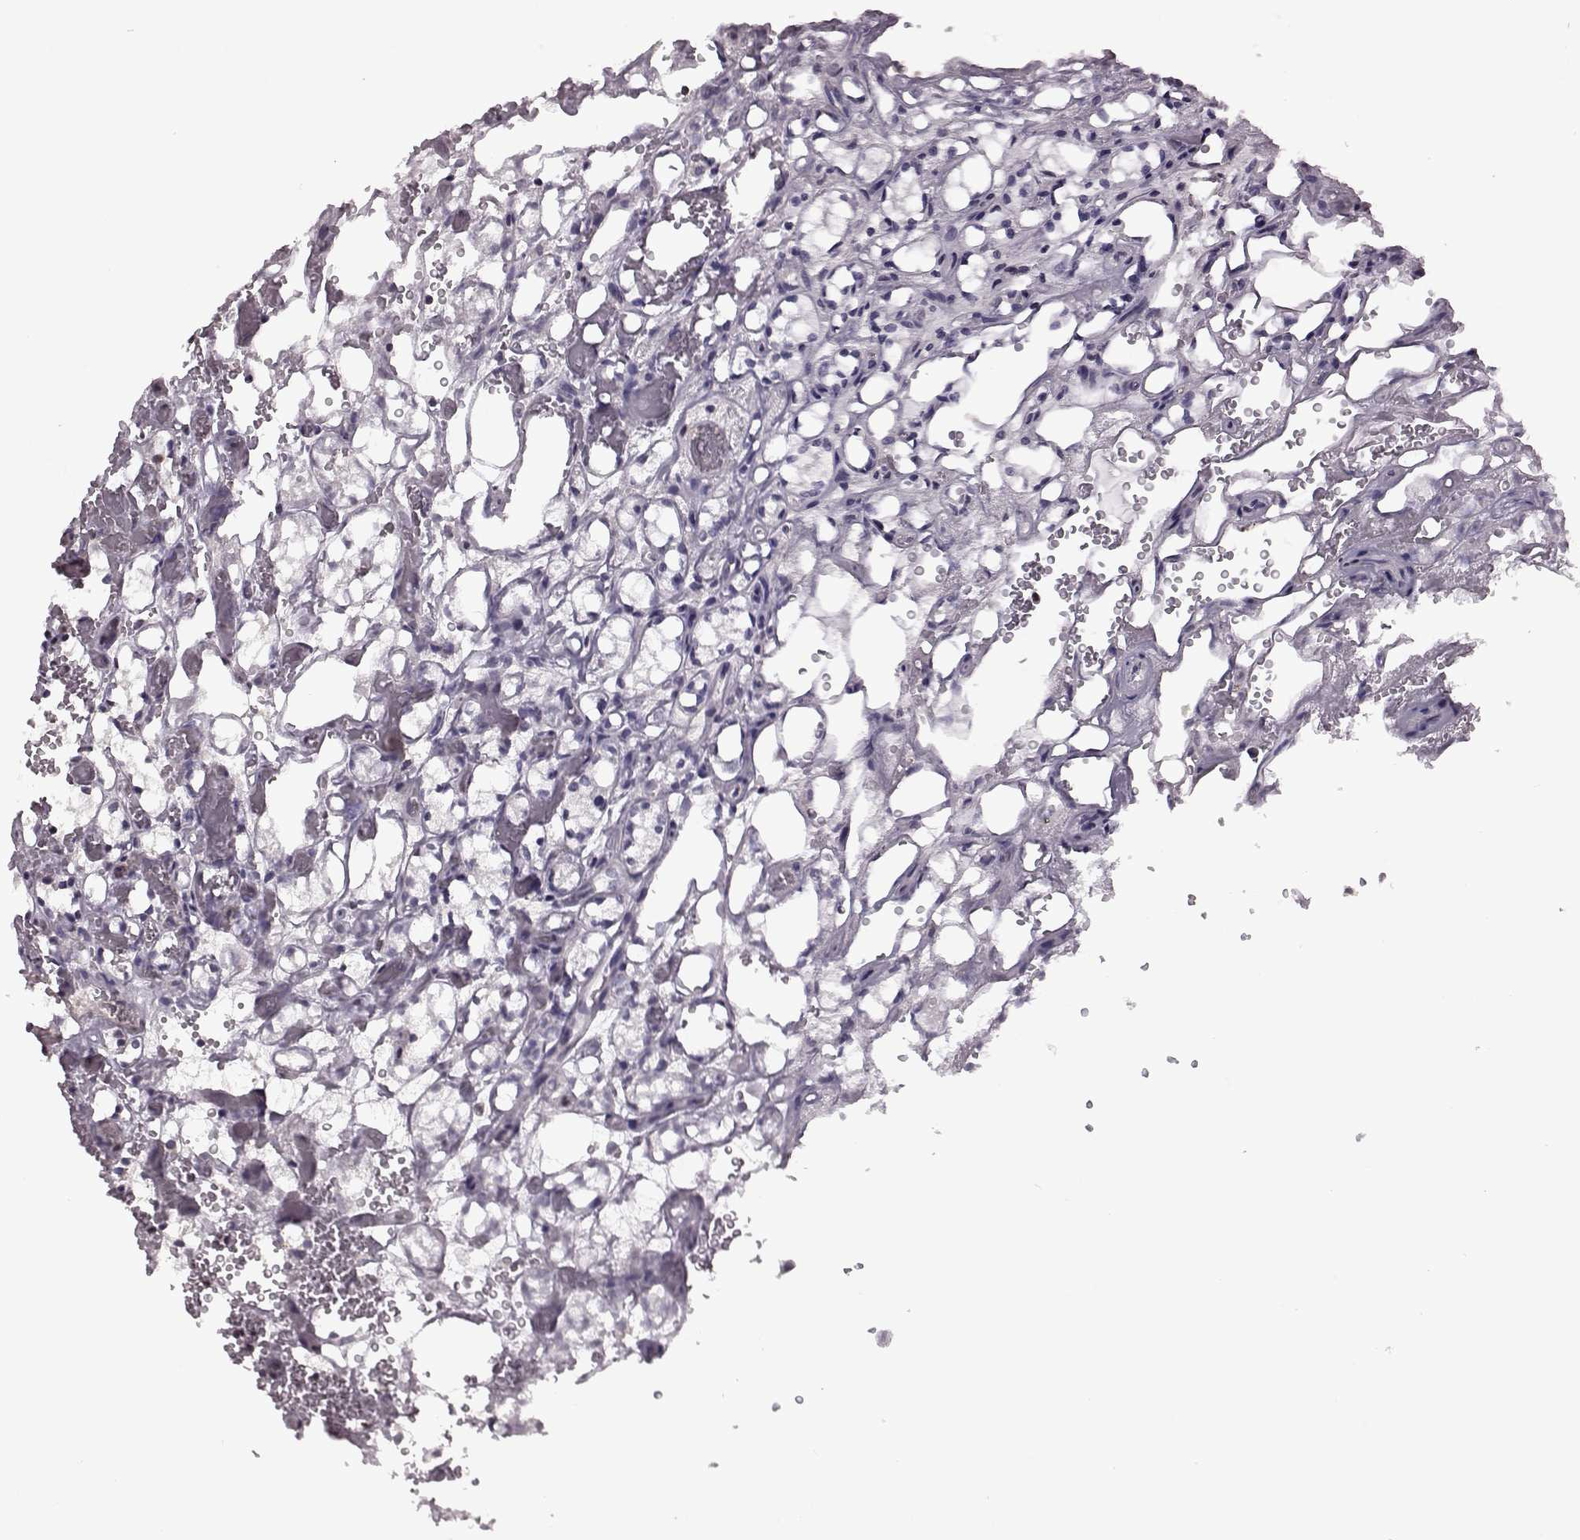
{"staining": {"intensity": "negative", "quantity": "none", "location": "none"}, "tissue": "renal cancer", "cell_type": "Tumor cells", "image_type": "cancer", "snomed": [{"axis": "morphology", "description": "Adenocarcinoma, NOS"}, {"axis": "topography", "description": "Kidney"}], "caption": "This is an immunohistochemistry histopathology image of human adenocarcinoma (renal). There is no positivity in tumor cells.", "gene": "CDC42SE1", "patient": {"sex": "female", "age": 69}}